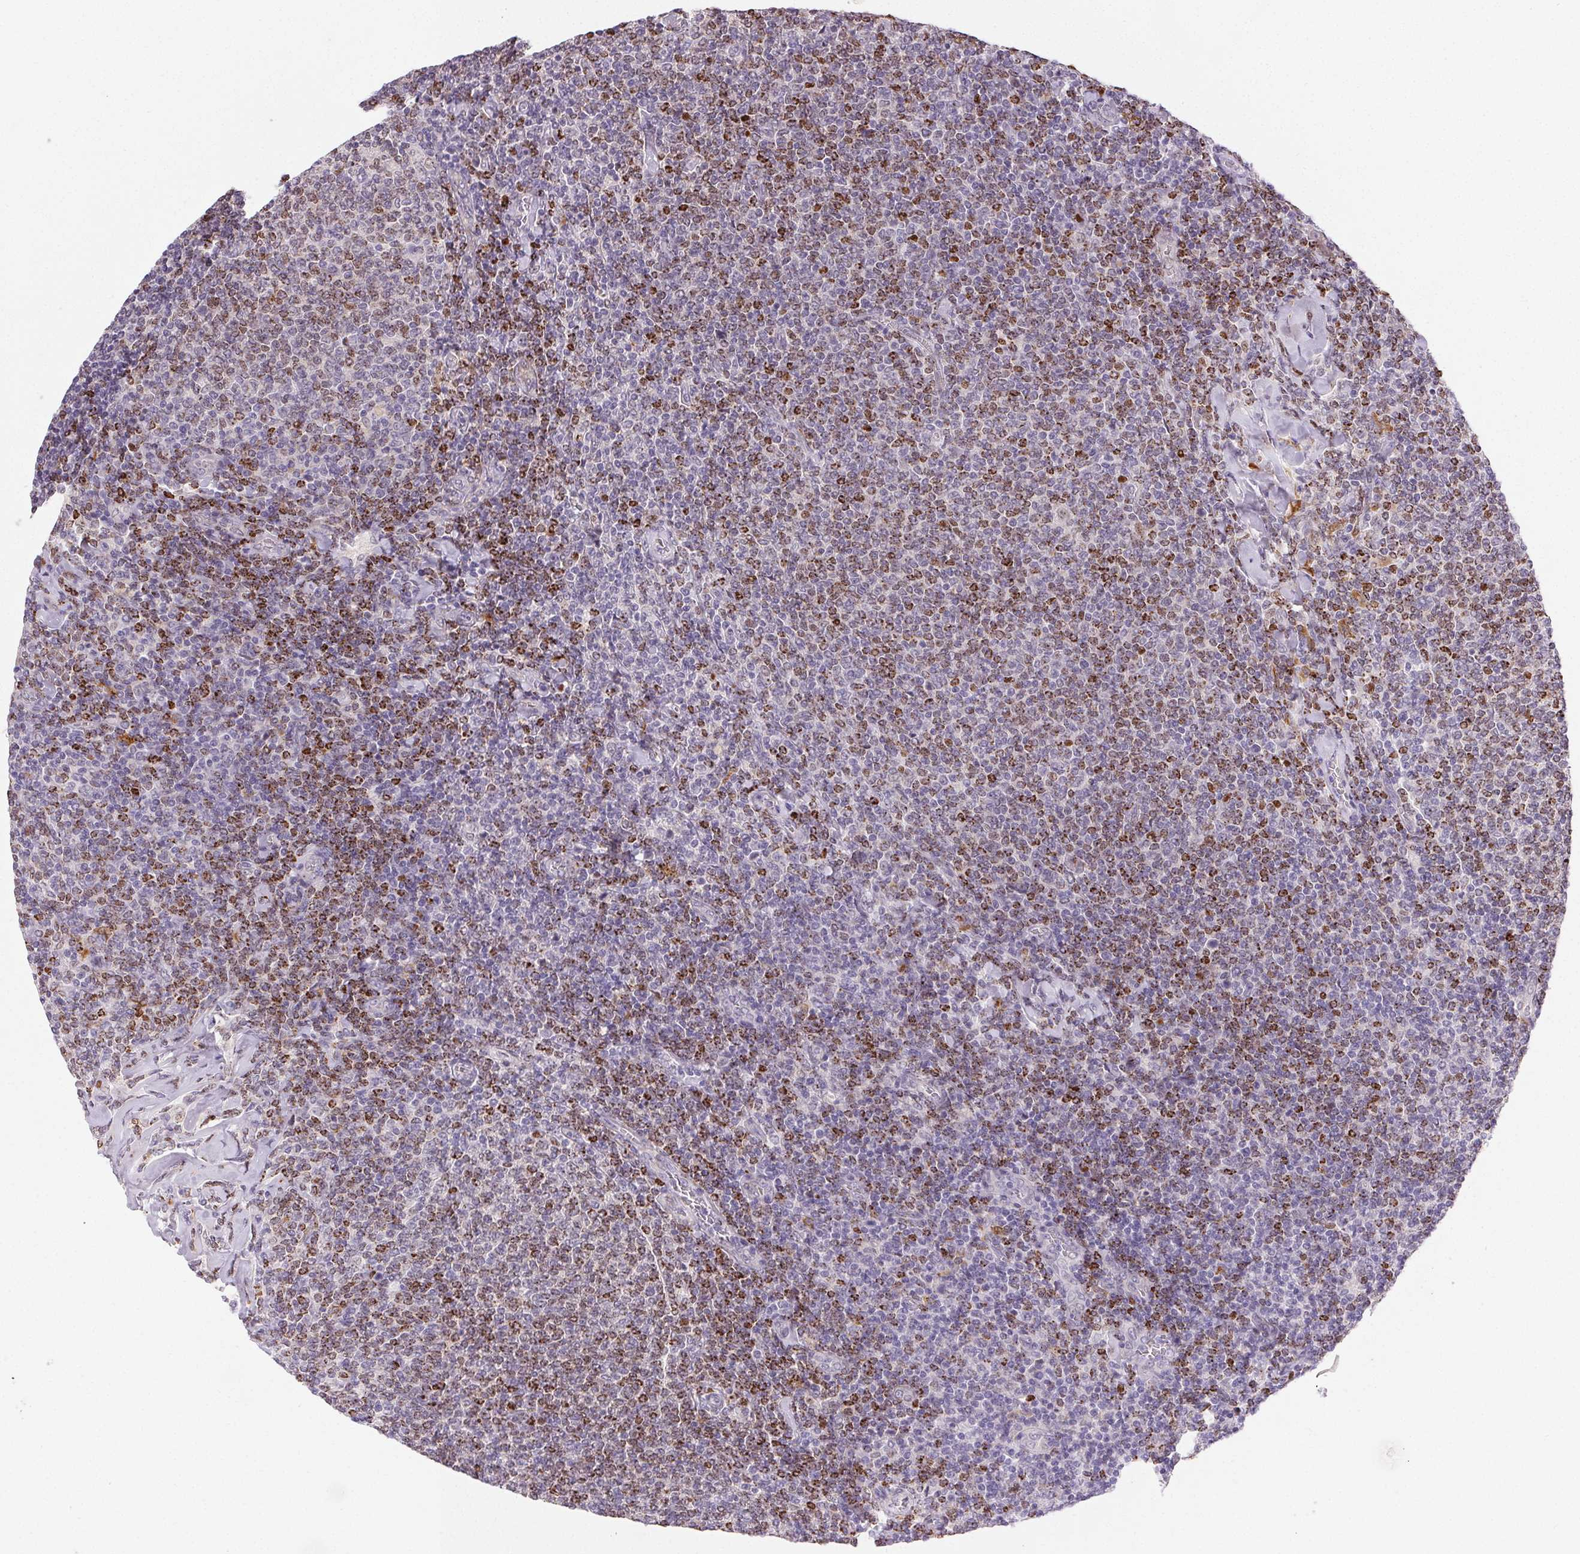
{"staining": {"intensity": "moderate", "quantity": "<25%", "location": "nuclear"}, "tissue": "lymphoma", "cell_type": "Tumor cells", "image_type": "cancer", "snomed": [{"axis": "morphology", "description": "Malignant lymphoma, non-Hodgkin's type, Low grade"}, {"axis": "topography", "description": "Lymph node"}], "caption": "Immunohistochemistry (DAB (3,3'-diaminobenzidine)) staining of human malignant lymphoma, non-Hodgkin's type (low-grade) displays moderate nuclear protein expression in about <25% of tumor cells.", "gene": "RPGRIP1", "patient": {"sex": "male", "age": 52}}